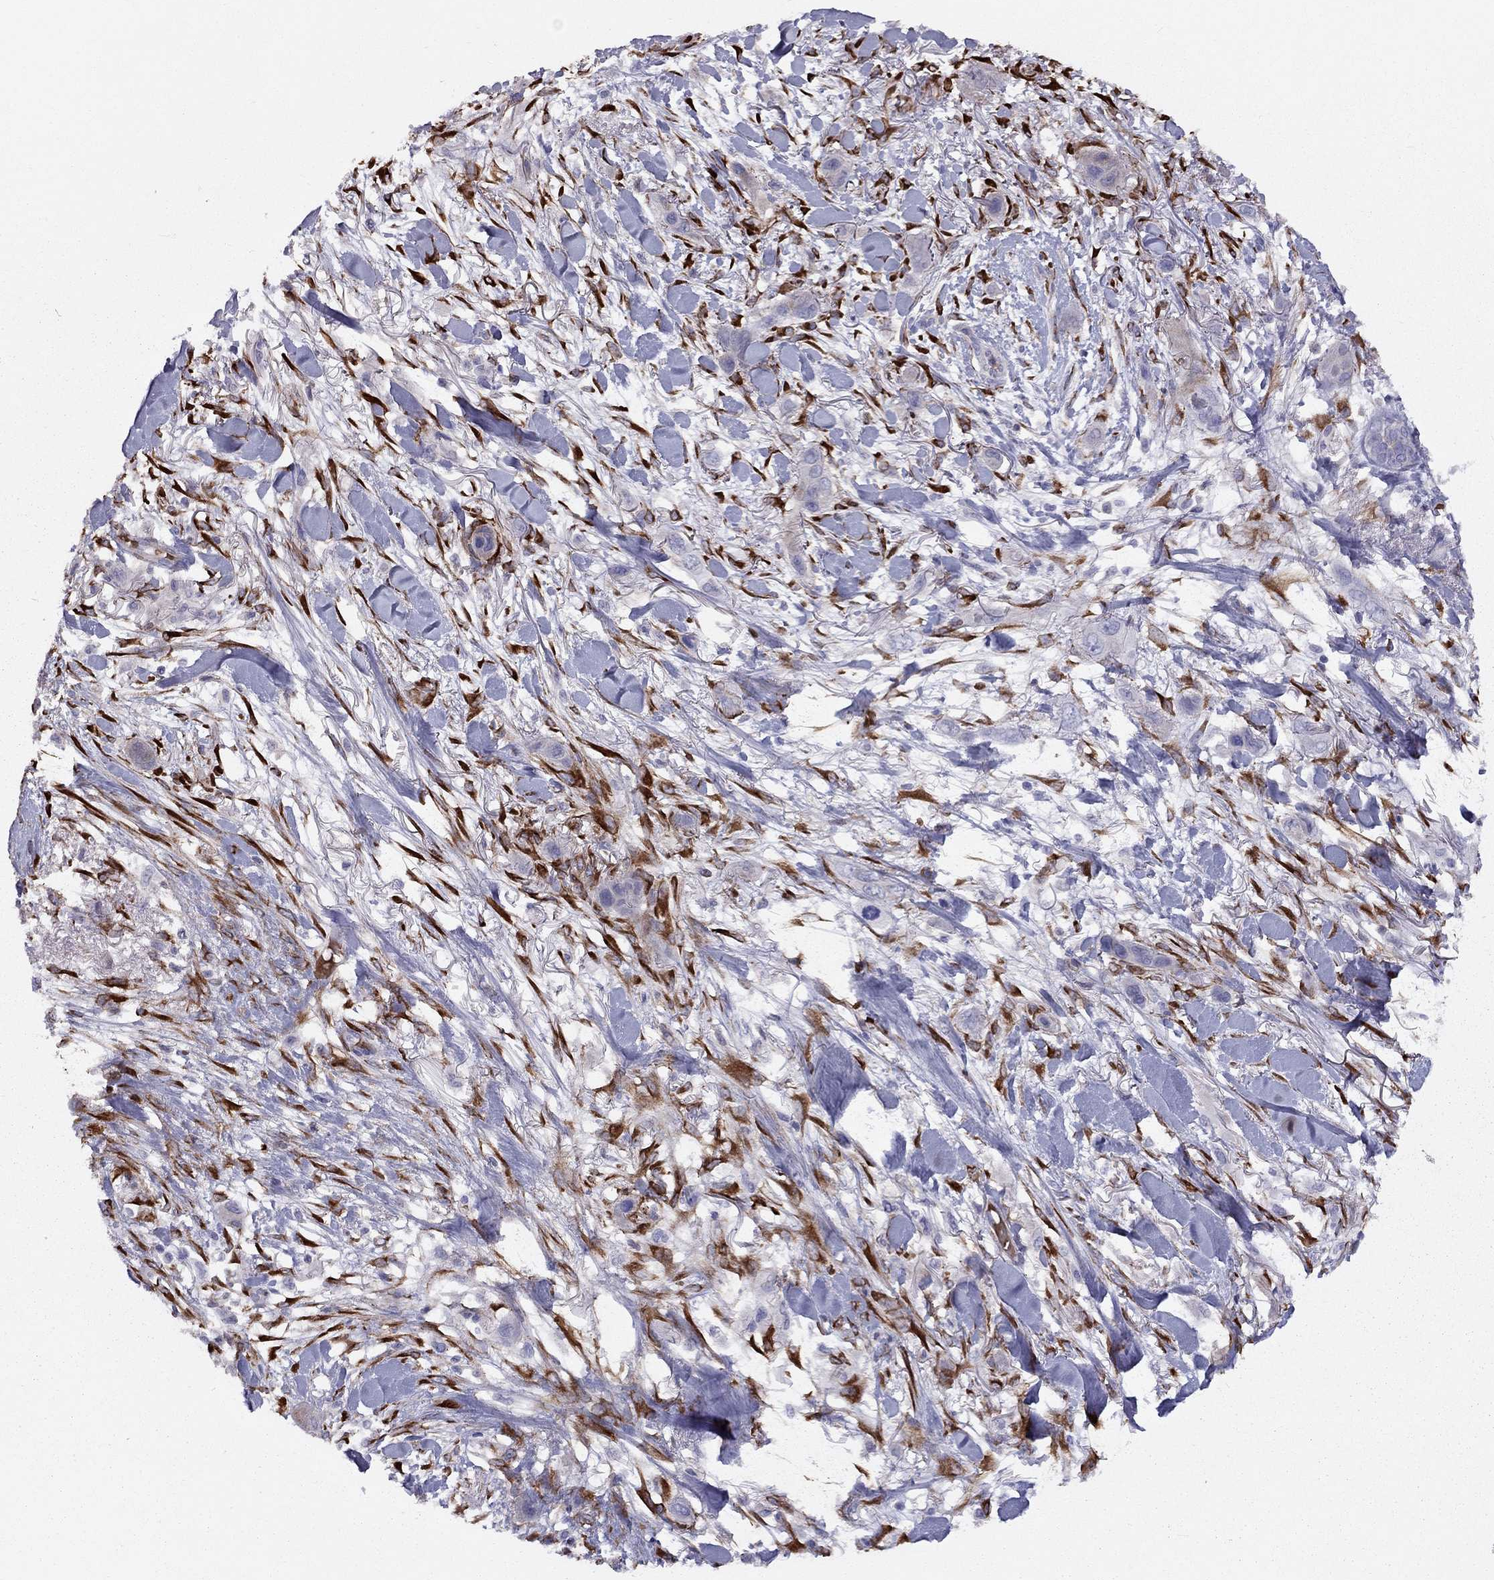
{"staining": {"intensity": "negative", "quantity": "none", "location": "none"}, "tissue": "skin cancer", "cell_type": "Tumor cells", "image_type": "cancer", "snomed": [{"axis": "morphology", "description": "Squamous cell carcinoma, NOS"}, {"axis": "topography", "description": "Skin"}], "caption": "DAB immunohistochemical staining of squamous cell carcinoma (skin) shows no significant expression in tumor cells.", "gene": "RHD", "patient": {"sex": "male", "age": 79}}